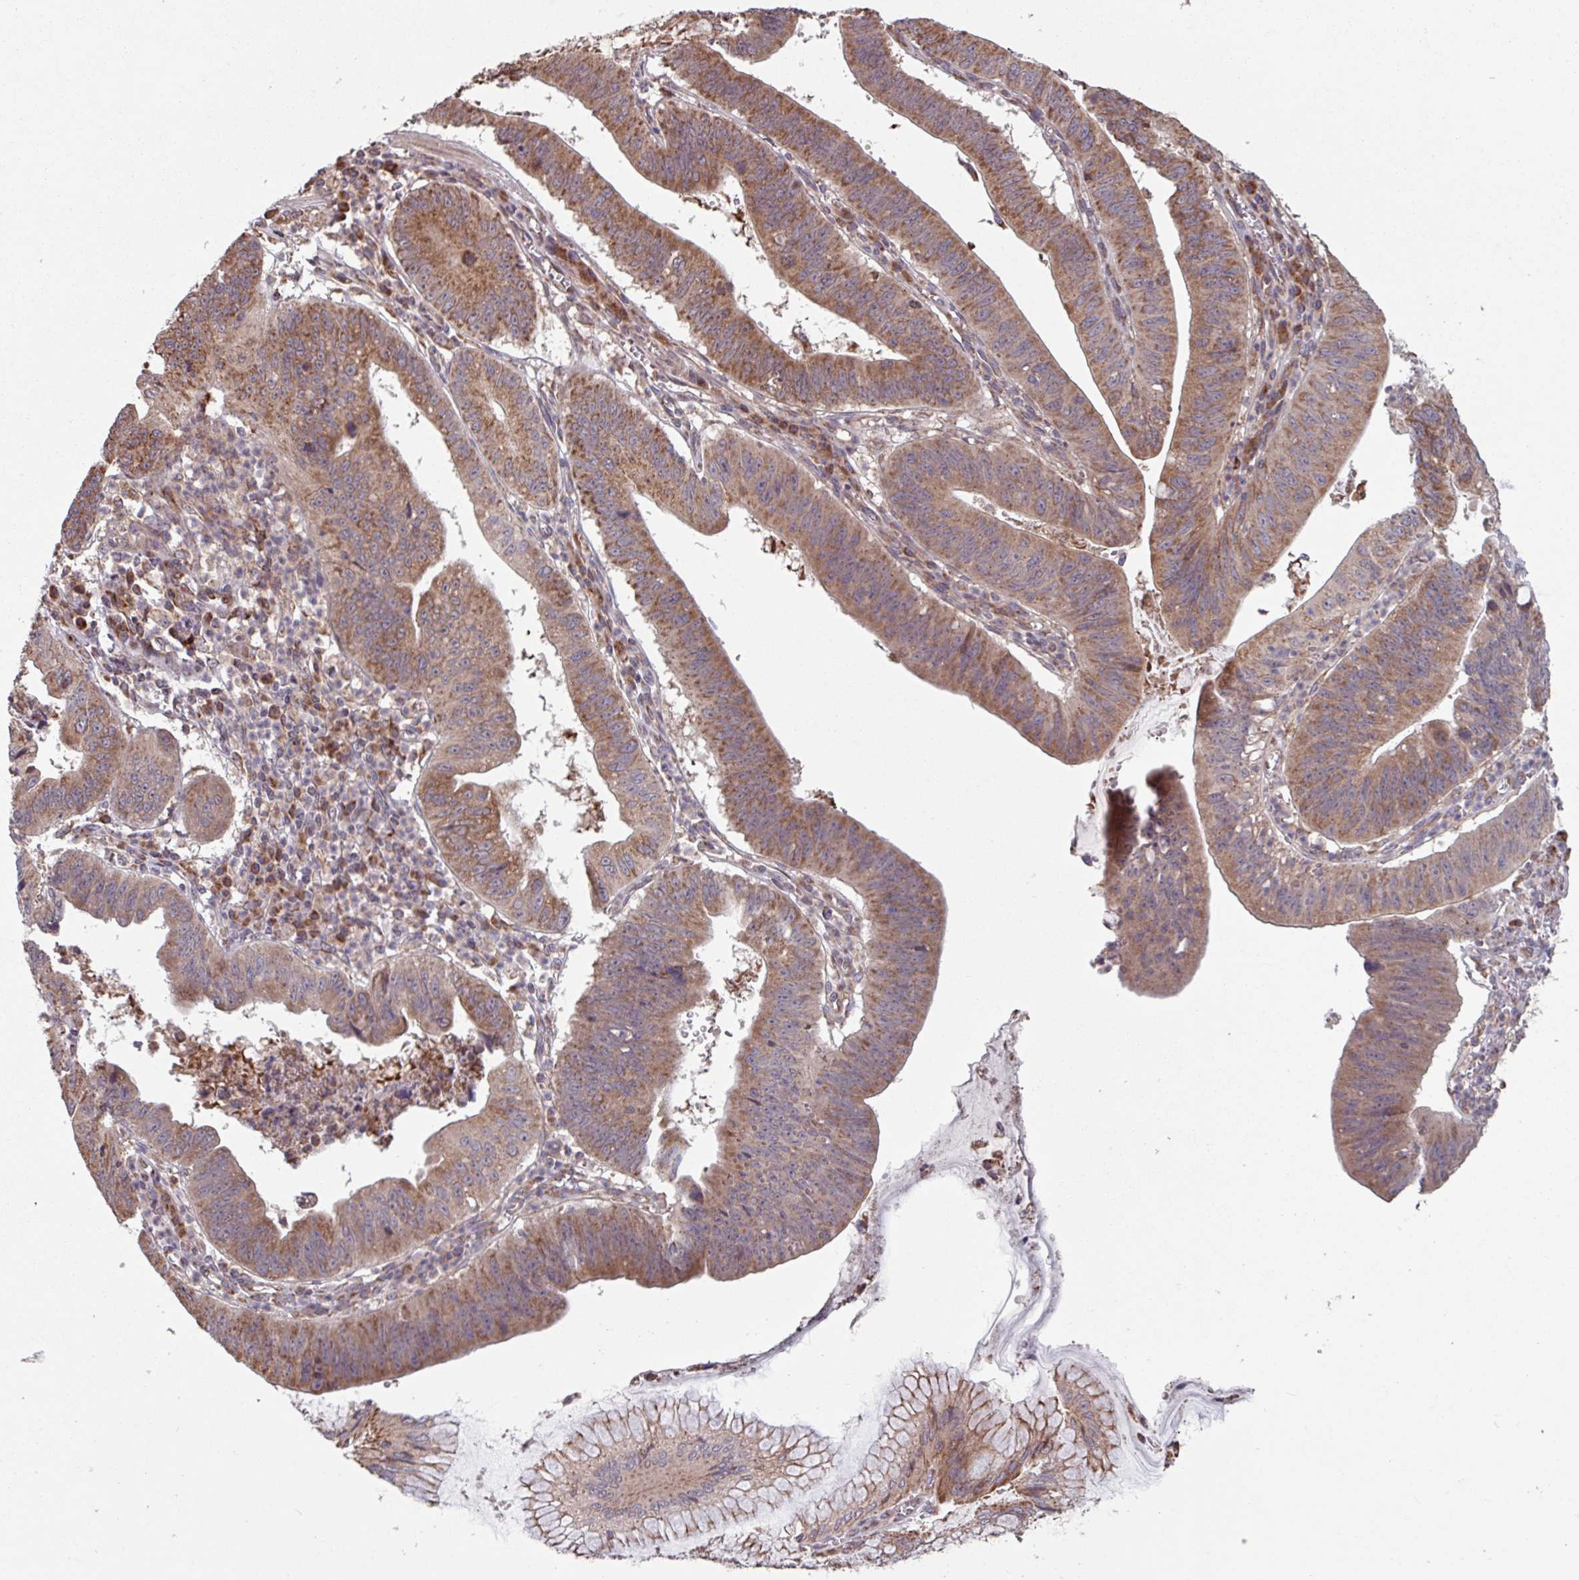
{"staining": {"intensity": "moderate", "quantity": ">75%", "location": "cytoplasmic/membranous"}, "tissue": "stomach cancer", "cell_type": "Tumor cells", "image_type": "cancer", "snomed": [{"axis": "morphology", "description": "Adenocarcinoma, NOS"}, {"axis": "topography", "description": "Stomach"}], "caption": "Human adenocarcinoma (stomach) stained with a protein marker shows moderate staining in tumor cells.", "gene": "COX7C", "patient": {"sex": "male", "age": 59}}